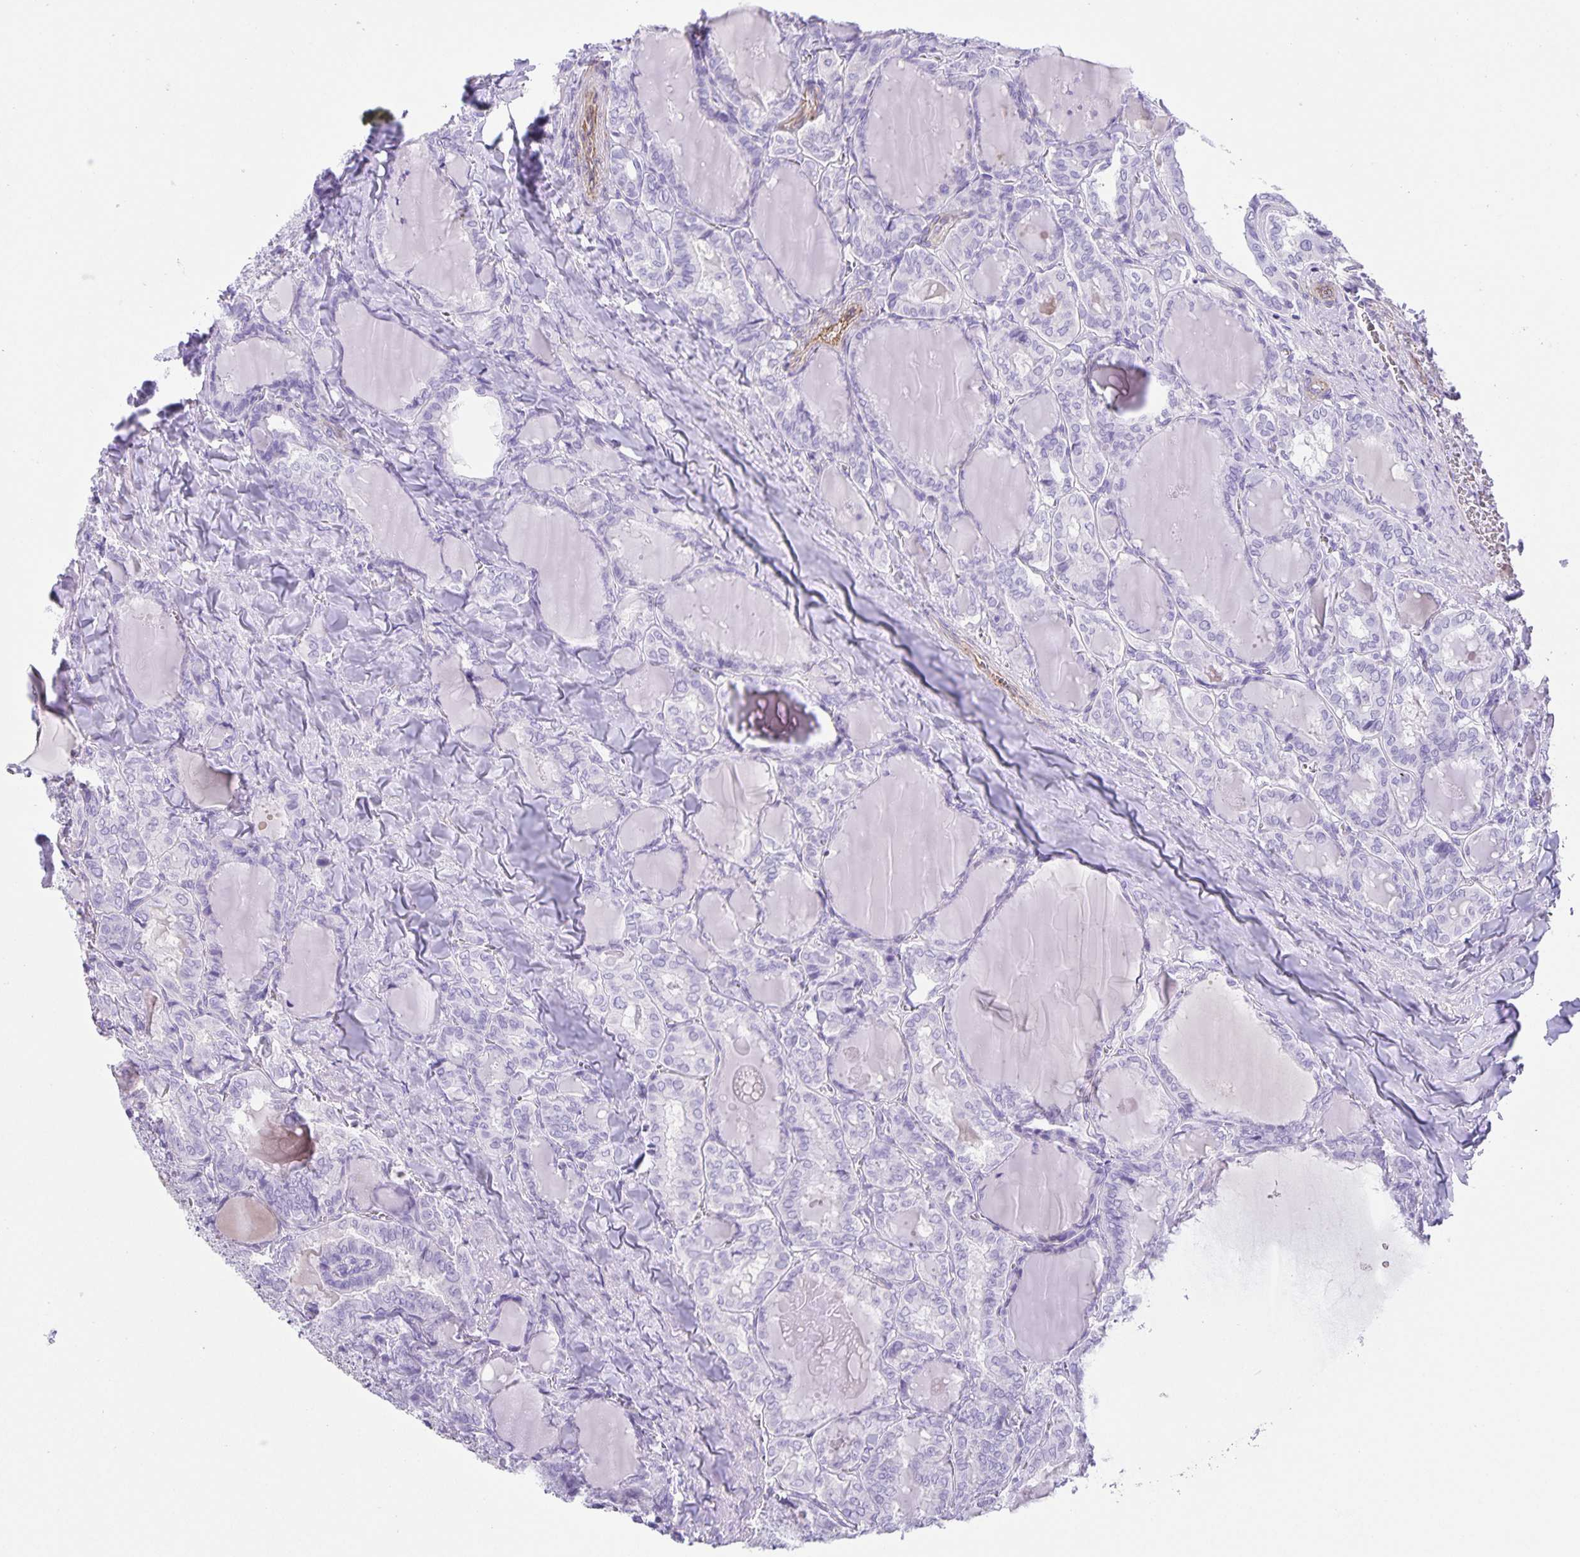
{"staining": {"intensity": "negative", "quantity": "none", "location": "none"}, "tissue": "thyroid cancer", "cell_type": "Tumor cells", "image_type": "cancer", "snomed": [{"axis": "morphology", "description": "Papillary adenocarcinoma, NOS"}, {"axis": "topography", "description": "Thyroid gland"}], "caption": "A histopathology image of papillary adenocarcinoma (thyroid) stained for a protein demonstrates no brown staining in tumor cells. Nuclei are stained in blue.", "gene": "UBQLN3", "patient": {"sex": "female", "age": 46}}